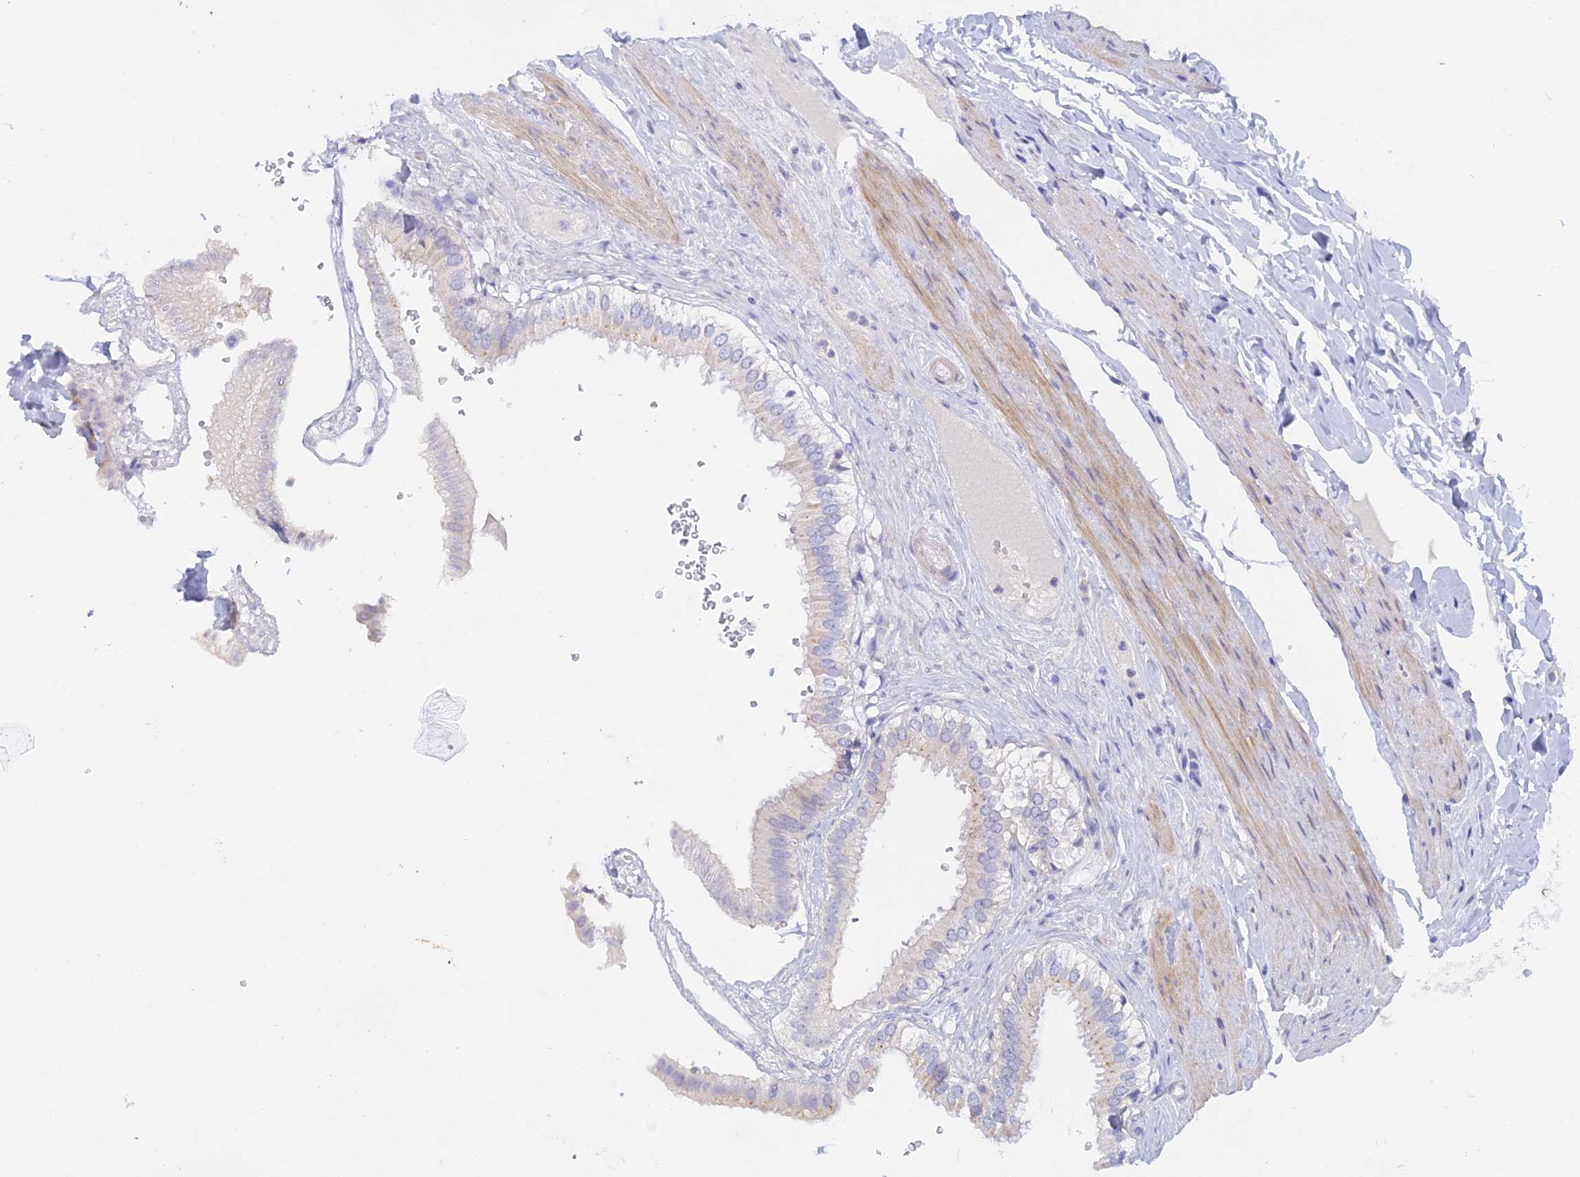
{"staining": {"intensity": "moderate", "quantity": "<25%", "location": "cytoplasmic/membranous"}, "tissue": "gallbladder", "cell_type": "Glandular cells", "image_type": "normal", "snomed": [{"axis": "morphology", "description": "Normal tissue, NOS"}, {"axis": "topography", "description": "Gallbladder"}], "caption": "Human gallbladder stained with a protein marker exhibits moderate staining in glandular cells.", "gene": "GLB1L", "patient": {"sex": "female", "age": 61}}